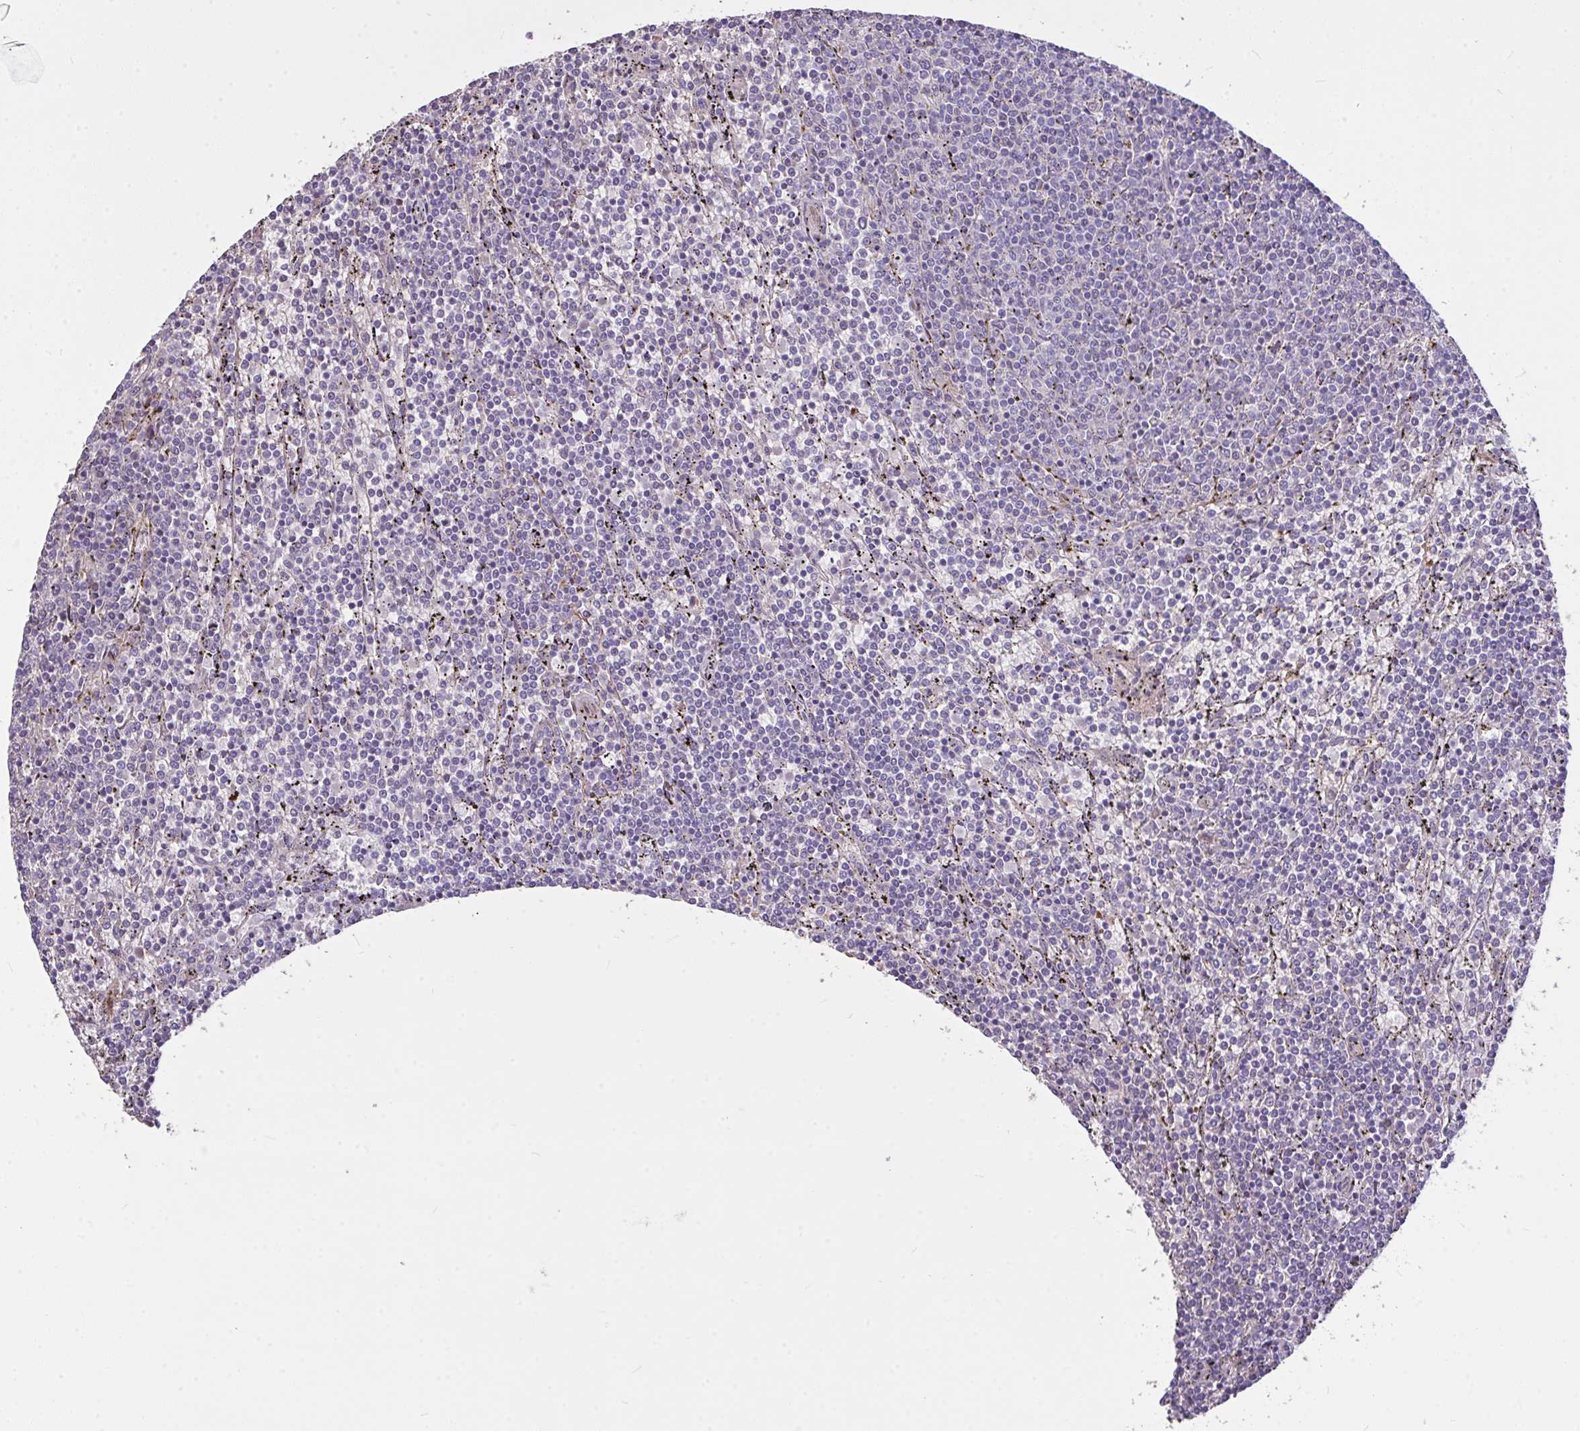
{"staining": {"intensity": "negative", "quantity": "none", "location": "none"}, "tissue": "lymphoma", "cell_type": "Tumor cells", "image_type": "cancer", "snomed": [{"axis": "morphology", "description": "Malignant lymphoma, non-Hodgkin's type, Low grade"}, {"axis": "topography", "description": "Spleen"}], "caption": "High magnification brightfield microscopy of lymphoma stained with DAB (3,3'-diaminobenzidine) (brown) and counterstained with hematoxylin (blue): tumor cells show no significant positivity.", "gene": "MOCS1", "patient": {"sex": "female", "age": 50}}